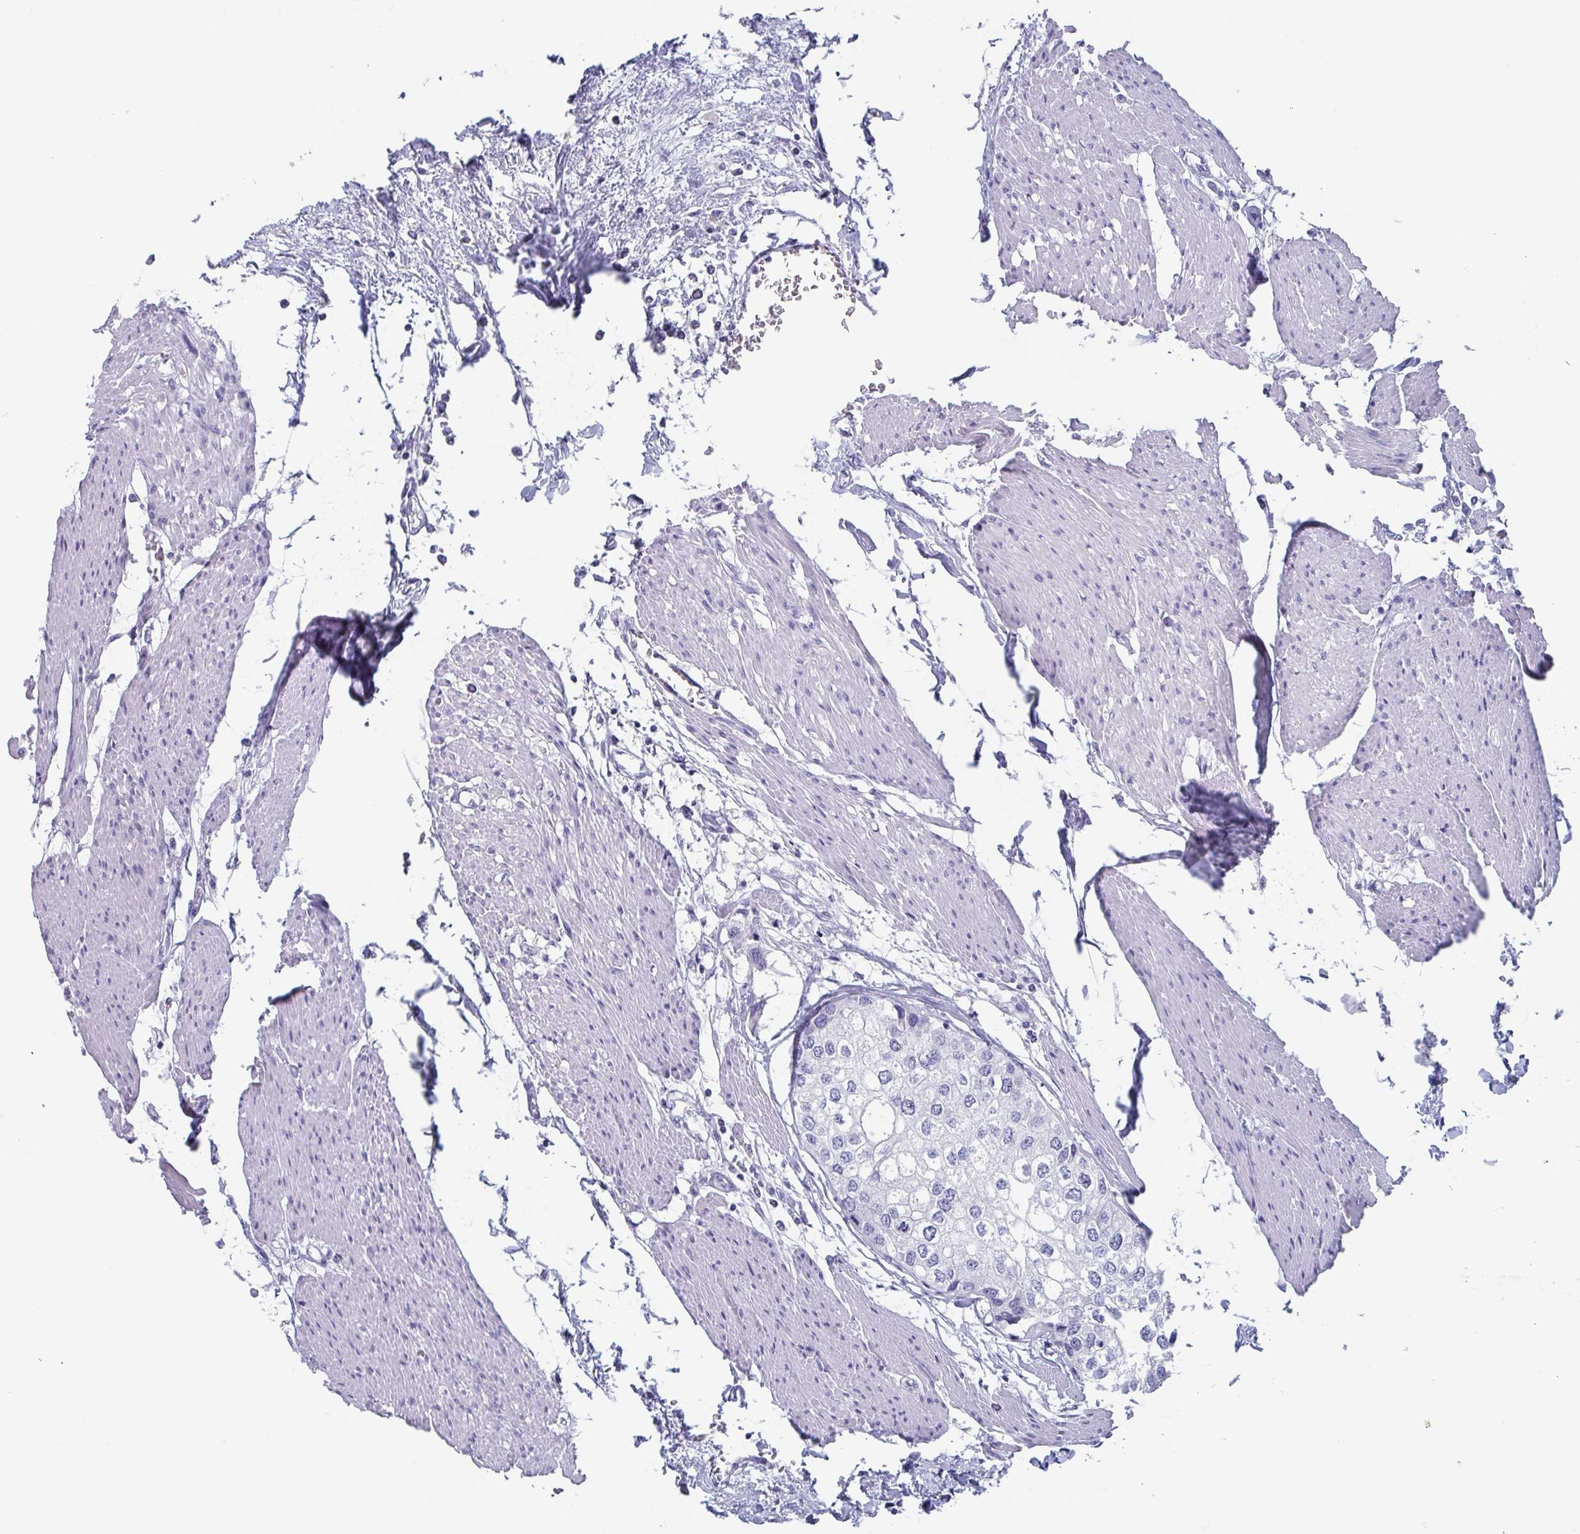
{"staining": {"intensity": "negative", "quantity": "none", "location": "none"}, "tissue": "urothelial cancer", "cell_type": "Tumor cells", "image_type": "cancer", "snomed": [{"axis": "morphology", "description": "Urothelial carcinoma, High grade"}, {"axis": "topography", "description": "Urinary bladder"}], "caption": "Histopathology image shows no protein staining in tumor cells of high-grade urothelial carcinoma tissue.", "gene": "ZPBP", "patient": {"sex": "male", "age": 64}}